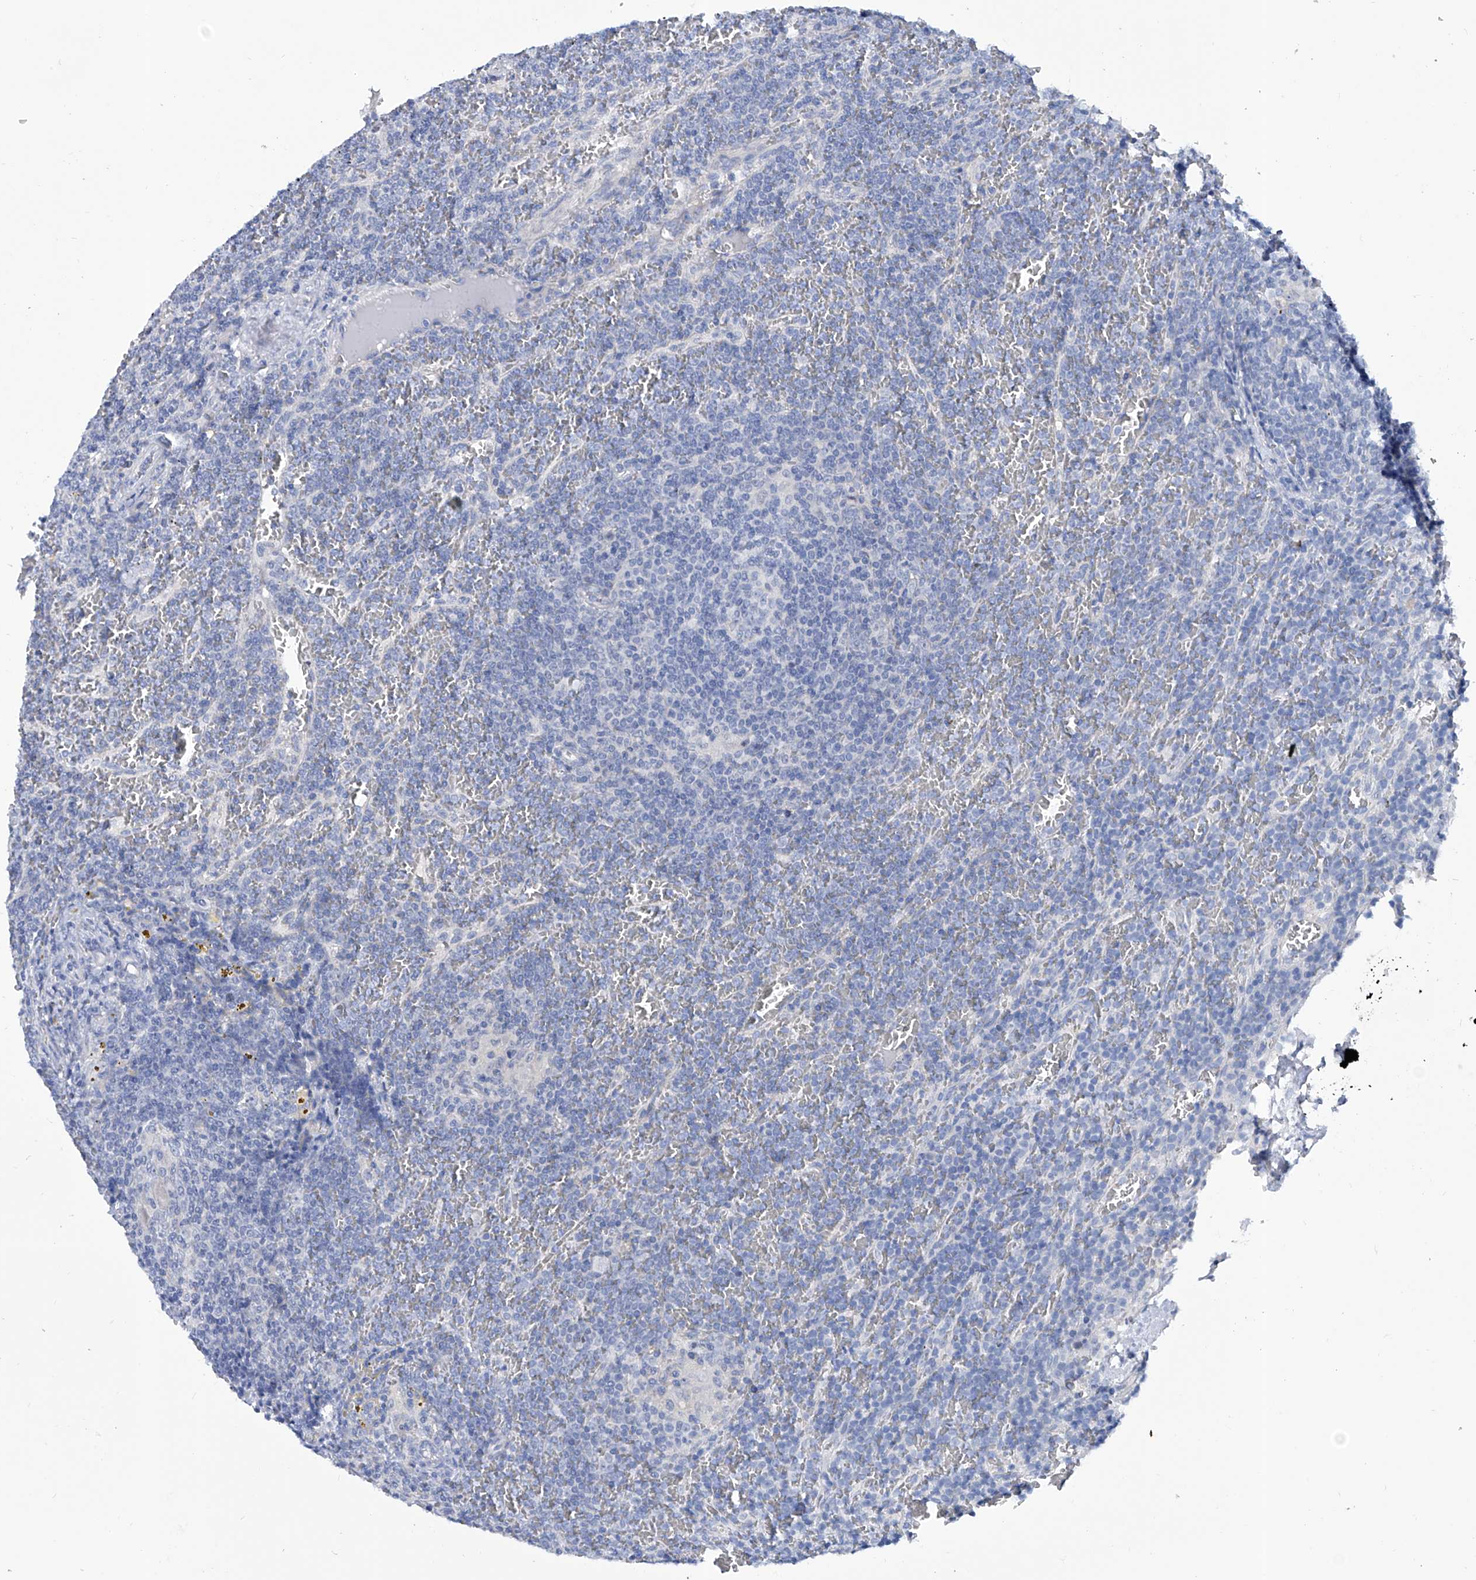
{"staining": {"intensity": "negative", "quantity": "none", "location": "none"}, "tissue": "lymphoma", "cell_type": "Tumor cells", "image_type": "cancer", "snomed": [{"axis": "morphology", "description": "Malignant lymphoma, non-Hodgkin's type, Low grade"}, {"axis": "topography", "description": "Spleen"}], "caption": "High power microscopy micrograph of an immunohistochemistry histopathology image of malignant lymphoma, non-Hodgkin's type (low-grade), revealing no significant positivity in tumor cells.", "gene": "KLHL17", "patient": {"sex": "female", "age": 19}}